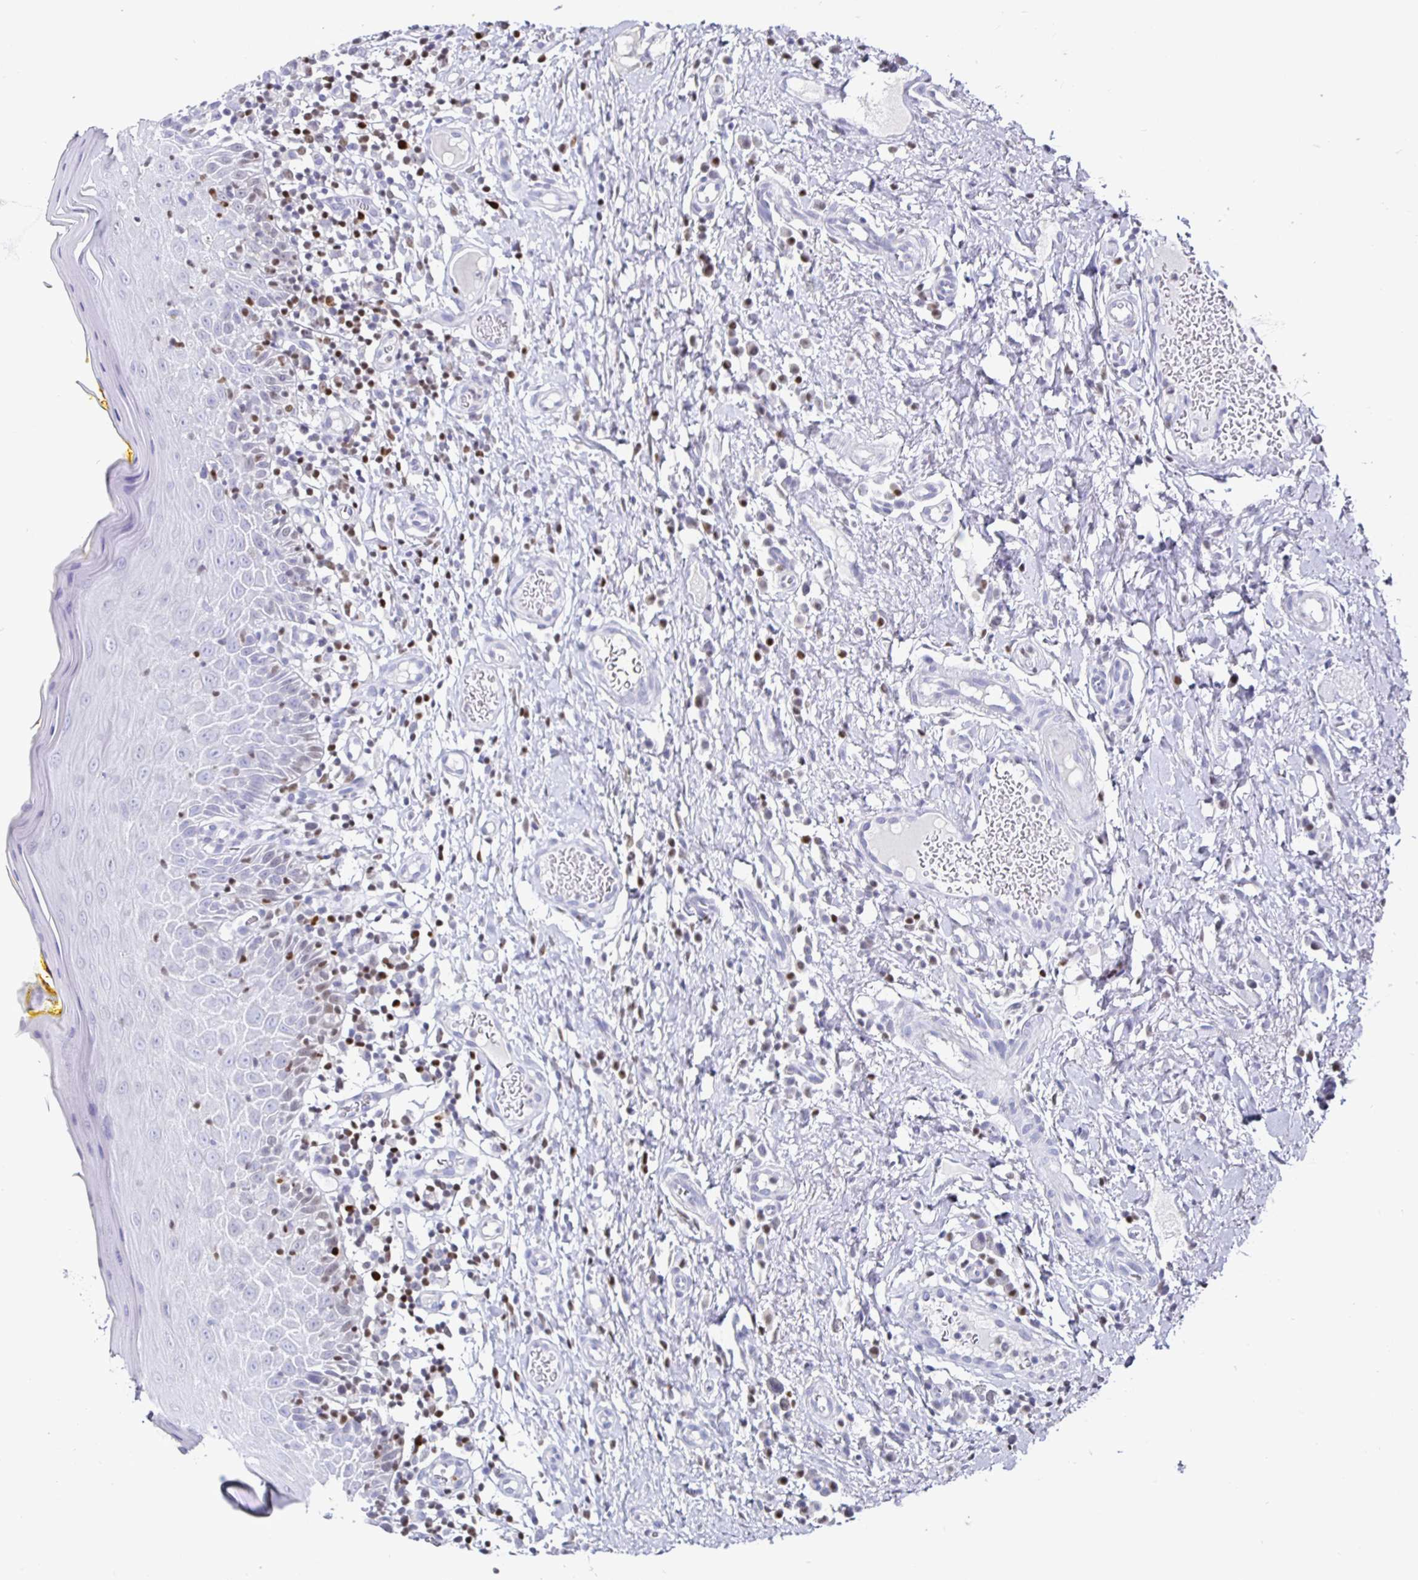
{"staining": {"intensity": "negative", "quantity": "none", "location": "none"}, "tissue": "oral mucosa", "cell_type": "Squamous epithelial cells", "image_type": "normal", "snomed": [{"axis": "morphology", "description": "Normal tissue, NOS"}, {"axis": "topography", "description": "Oral tissue"}, {"axis": "topography", "description": "Tounge, NOS"}], "caption": "IHC histopathology image of benign oral mucosa: oral mucosa stained with DAB (3,3'-diaminobenzidine) demonstrates no significant protein expression in squamous epithelial cells. (DAB immunohistochemistry (IHC) with hematoxylin counter stain).", "gene": "RUNX2", "patient": {"sex": "female", "age": 58}}